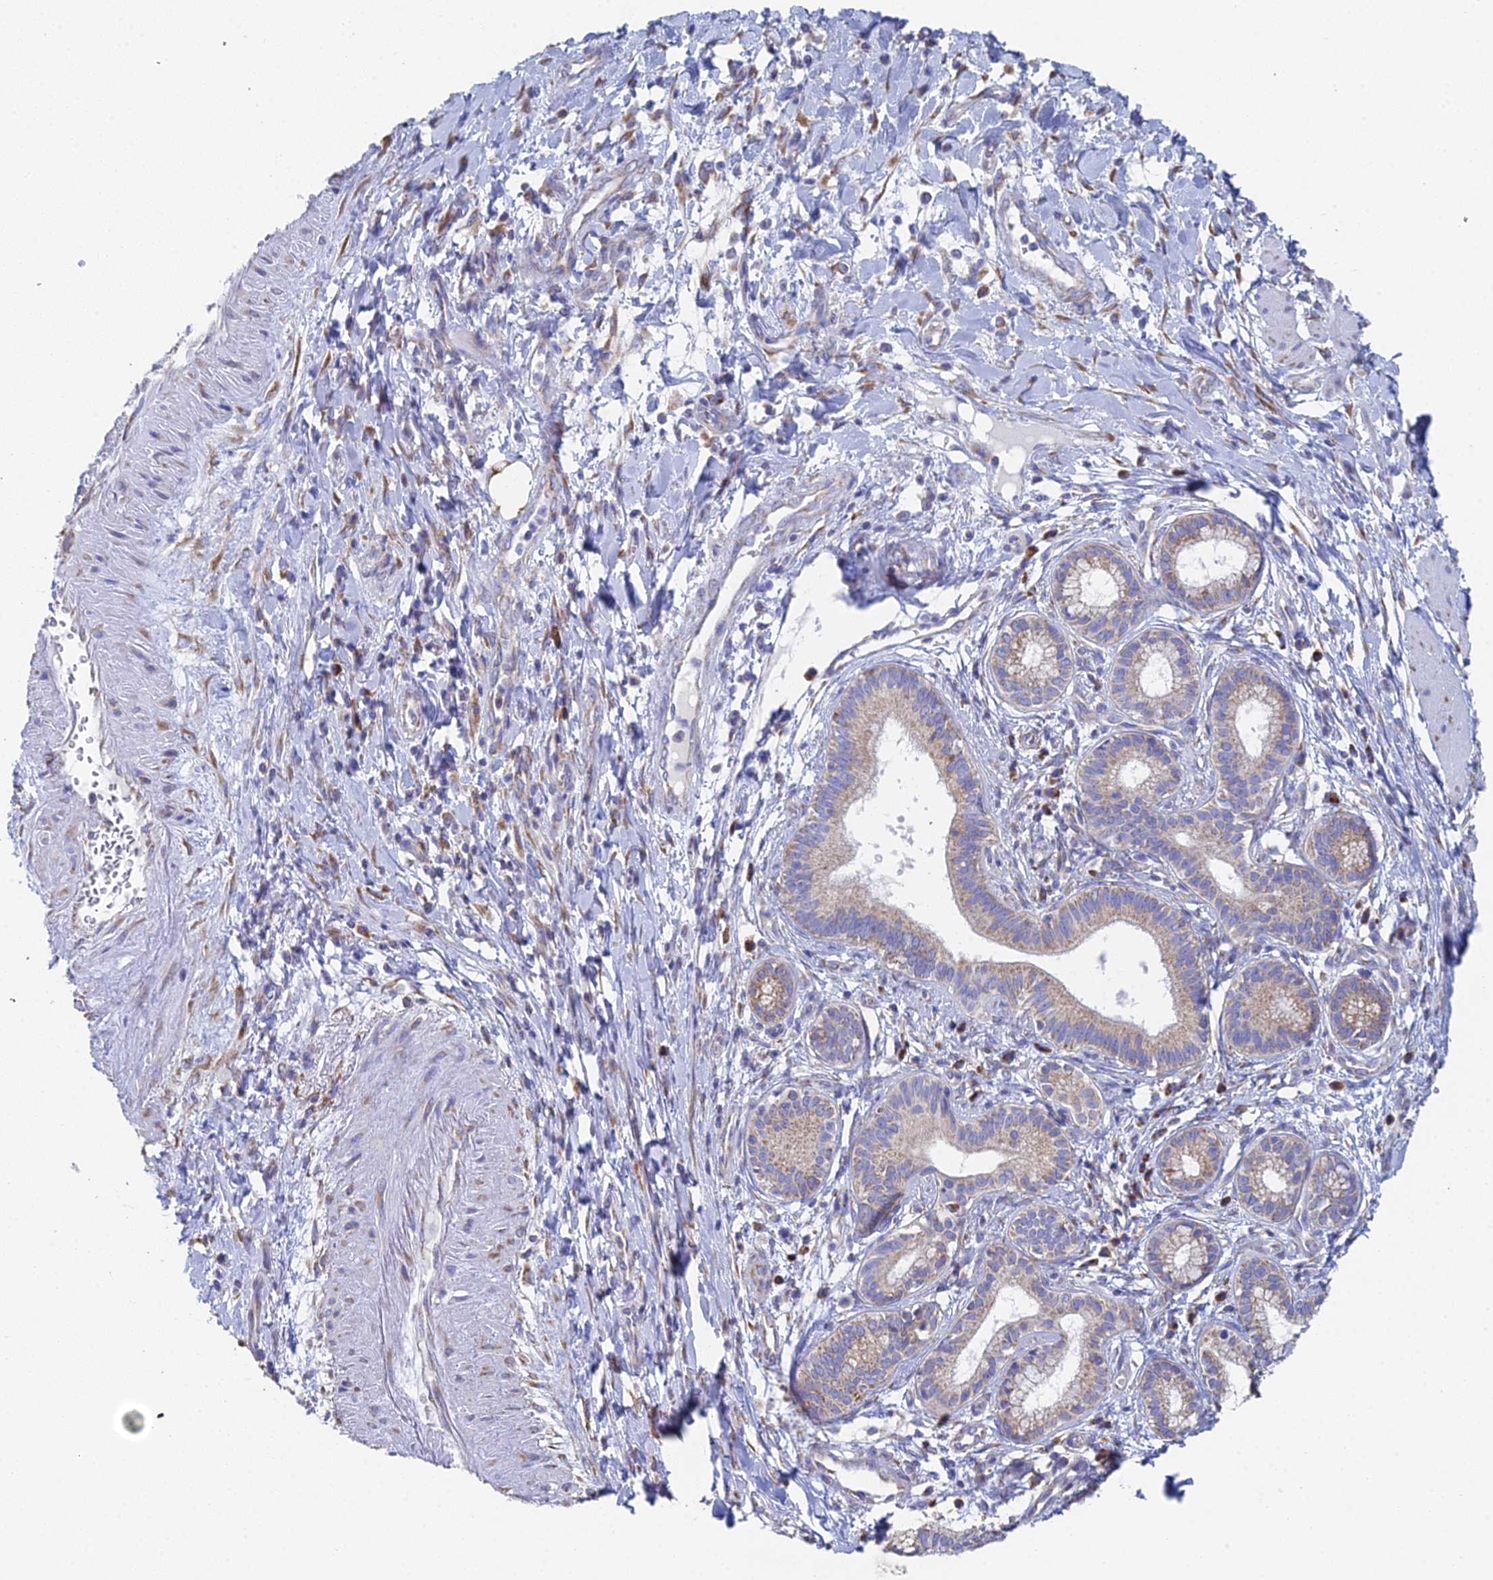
{"staining": {"intensity": "moderate", "quantity": ">75%", "location": "cytoplasmic/membranous"}, "tissue": "pancreatic cancer", "cell_type": "Tumor cells", "image_type": "cancer", "snomed": [{"axis": "morphology", "description": "Adenocarcinoma, NOS"}, {"axis": "topography", "description": "Pancreas"}], "caption": "This is a photomicrograph of immunohistochemistry (IHC) staining of adenocarcinoma (pancreatic), which shows moderate staining in the cytoplasmic/membranous of tumor cells.", "gene": "CRACR2B", "patient": {"sex": "male", "age": 72}}